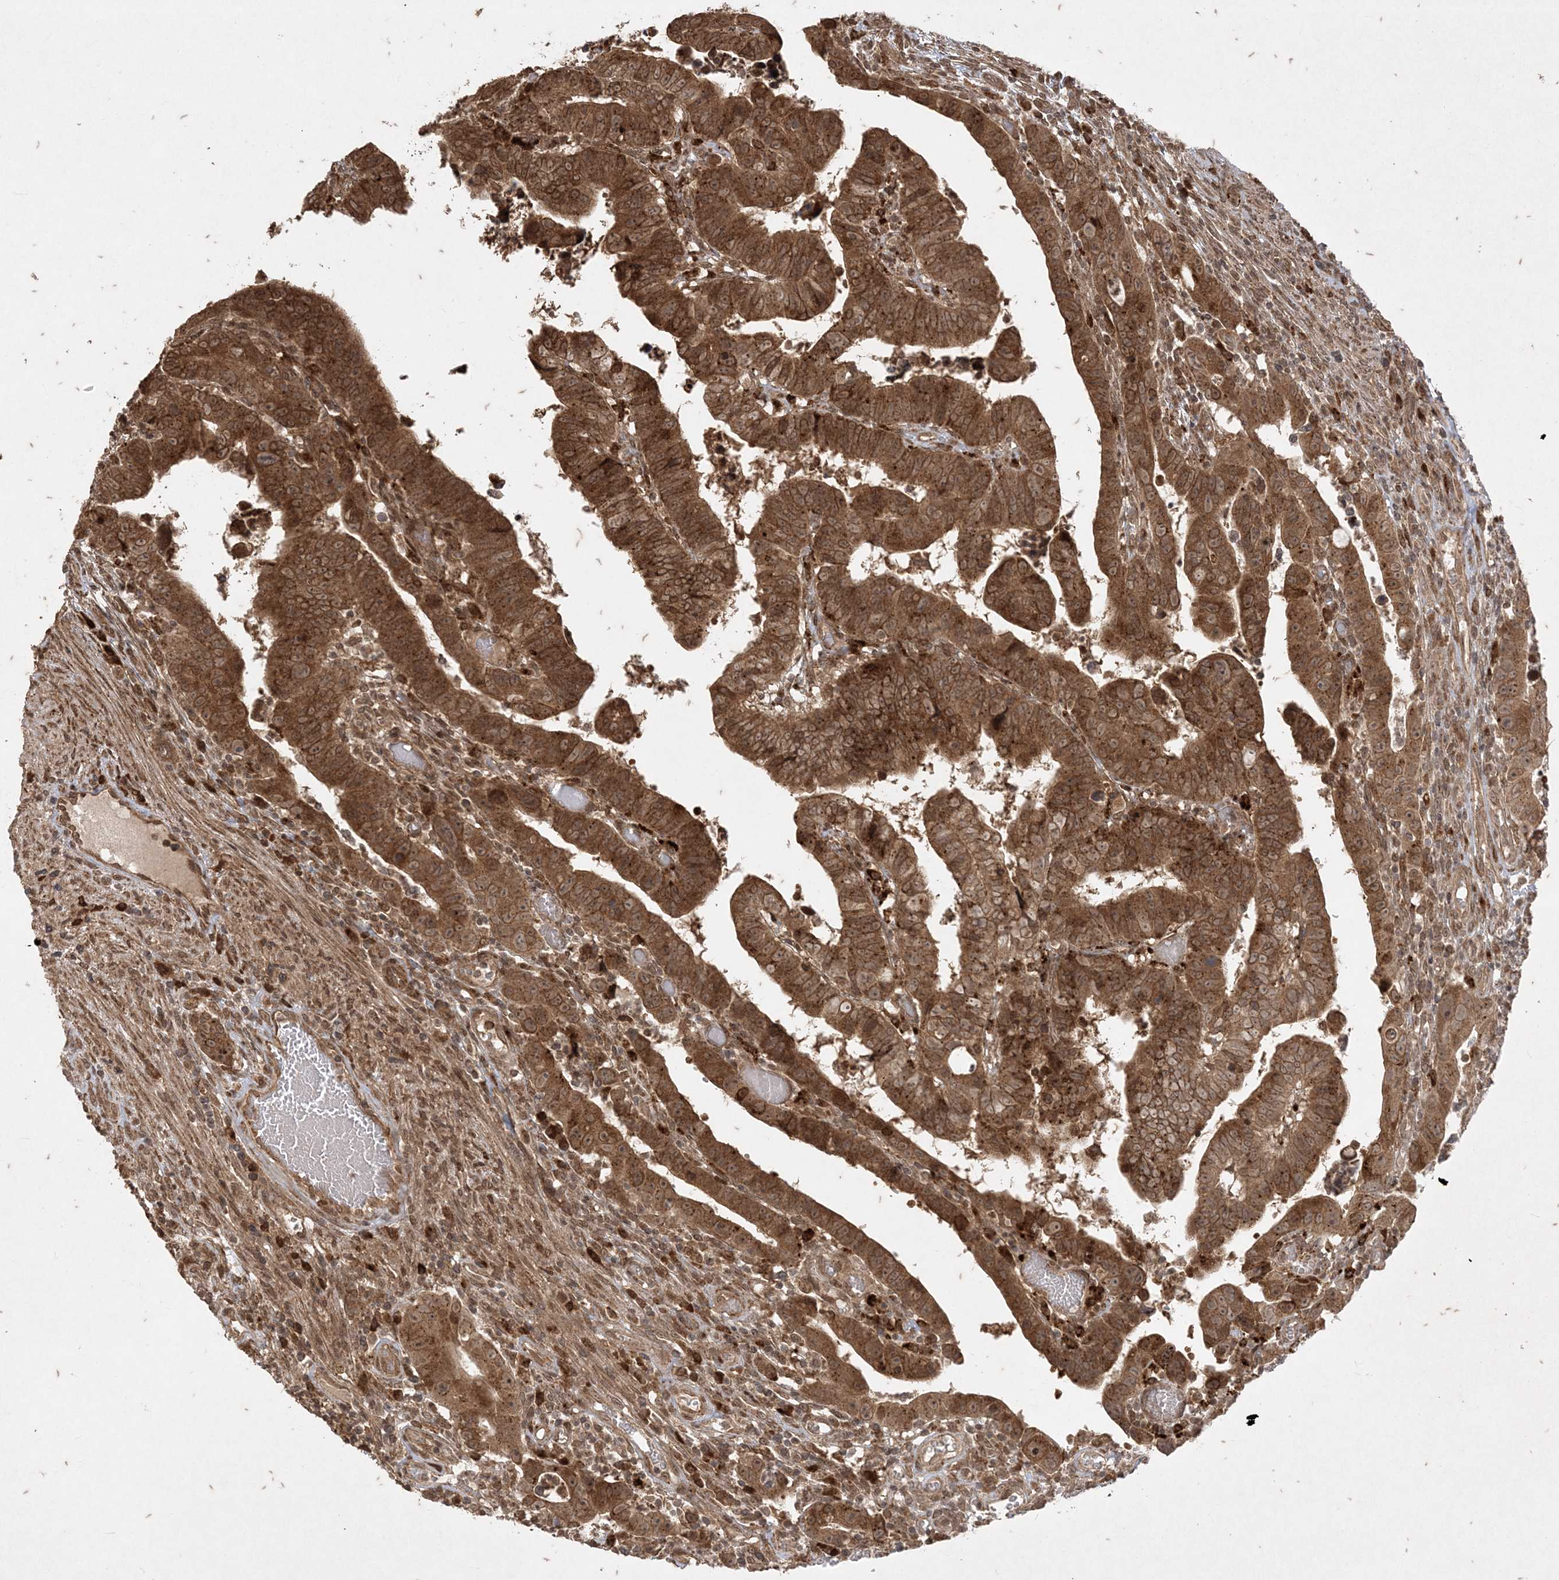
{"staining": {"intensity": "strong", "quantity": ">75%", "location": "cytoplasmic/membranous,nuclear"}, "tissue": "colorectal cancer", "cell_type": "Tumor cells", "image_type": "cancer", "snomed": [{"axis": "morphology", "description": "Normal tissue, NOS"}, {"axis": "morphology", "description": "Adenocarcinoma, NOS"}, {"axis": "topography", "description": "Rectum"}], "caption": "A high amount of strong cytoplasmic/membranous and nuclear expression is seen in about >75% of tumor cells in adenocarcinoma (colorectal) tissue. (DAB IHC, brown staining for protein, blue staining for nuclei).", "gene": "RRAS", "patient": {"sex": "female", "age": 65}}